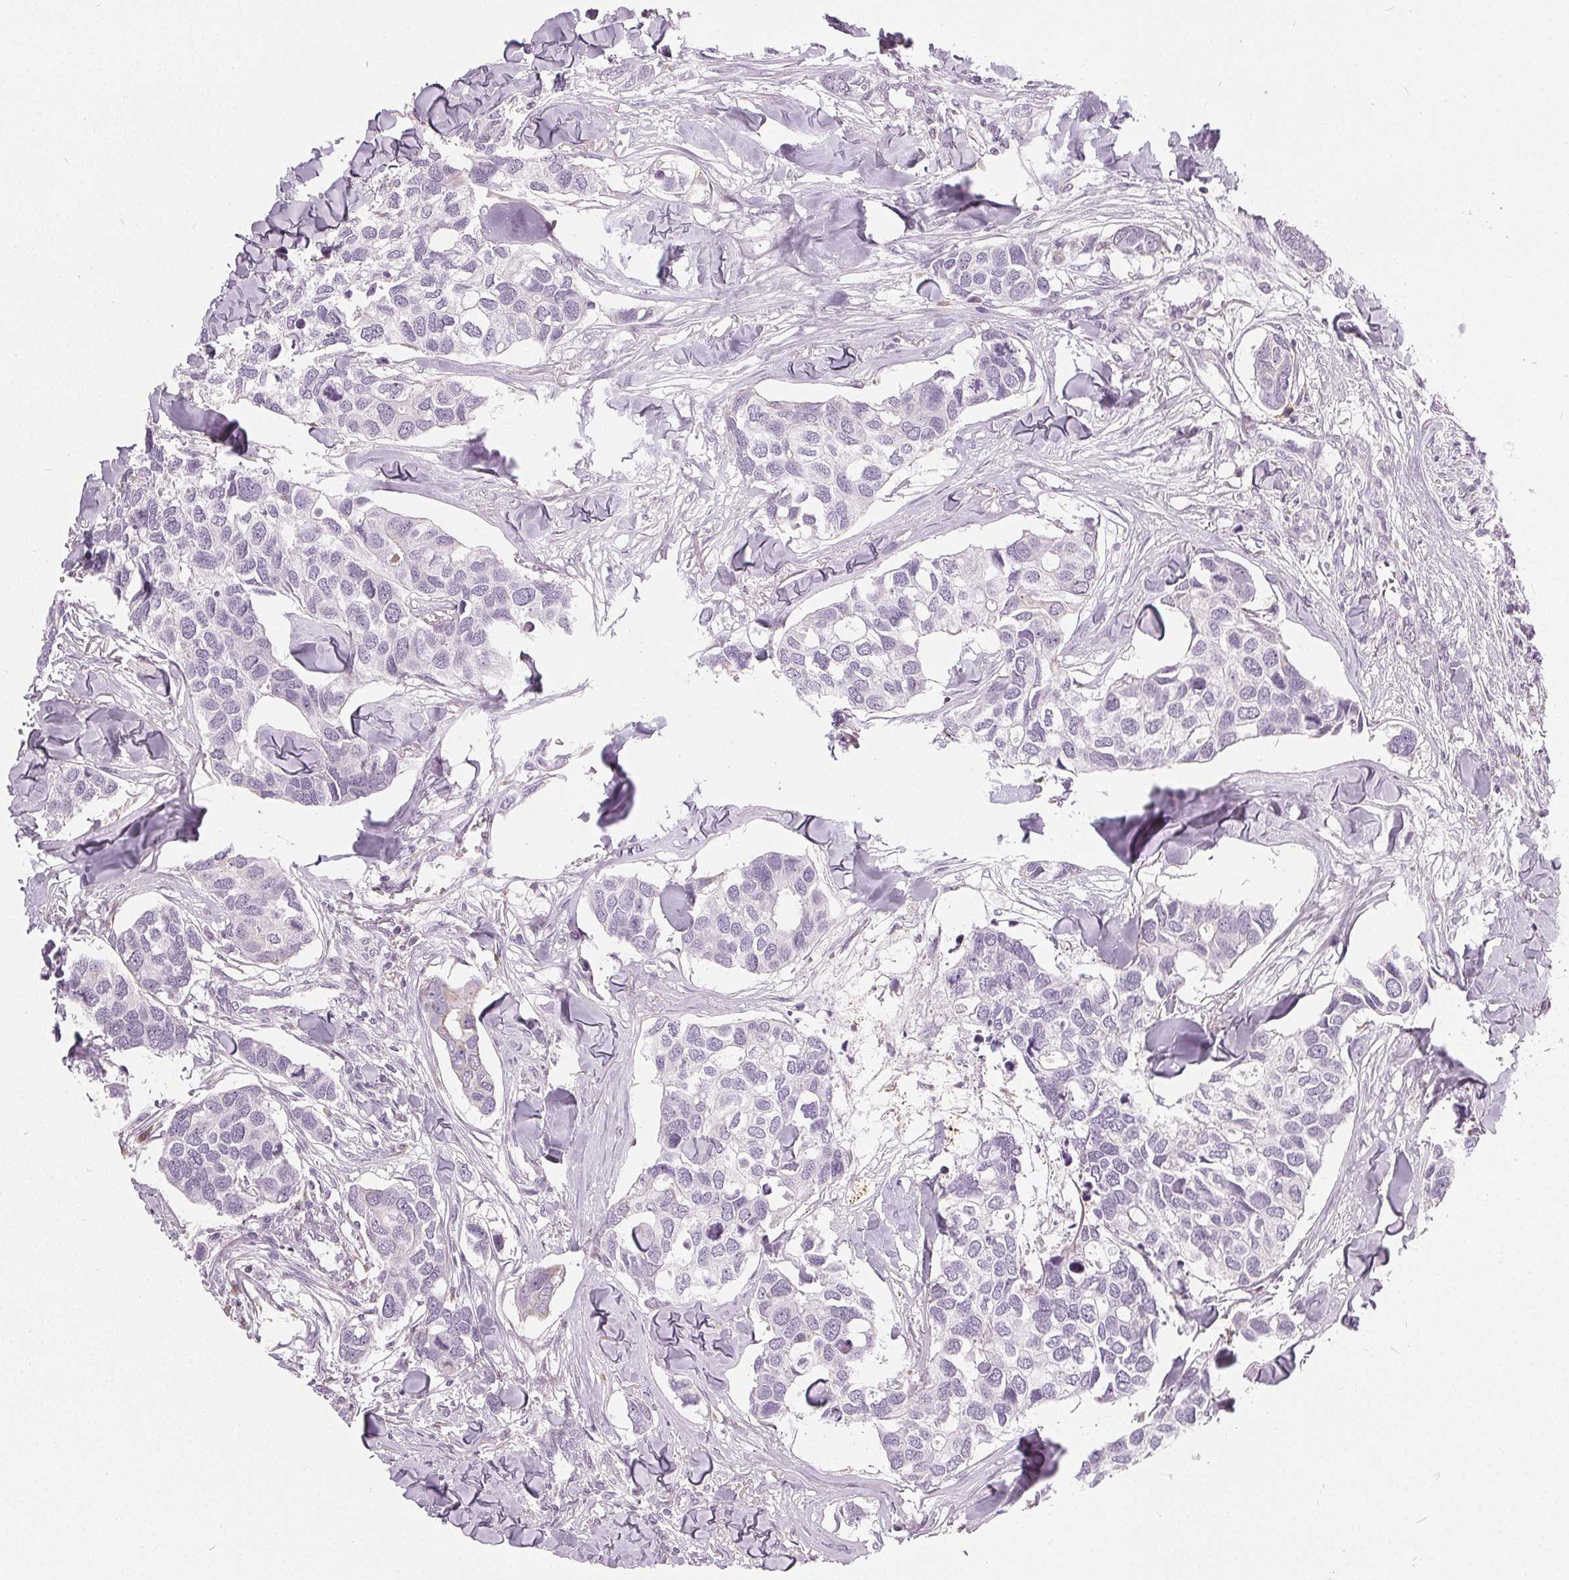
{"staining": {"intensity": "negative", "quantity": "none", "location": "none"}, "tissue": "breast cancer", "cell_type": "Tumor cells", "image_type": "cancer", "snomed": [{"axis": "morphology", "description": "Duct carcinoma"}, {"axis": "topography", "description": "Breast"}], "caption": "Image shows no protein positivity in tumor cells of breast cancer tissue.", "gene": "HOPX", "patient": {"sex": "female", "age": 83}}